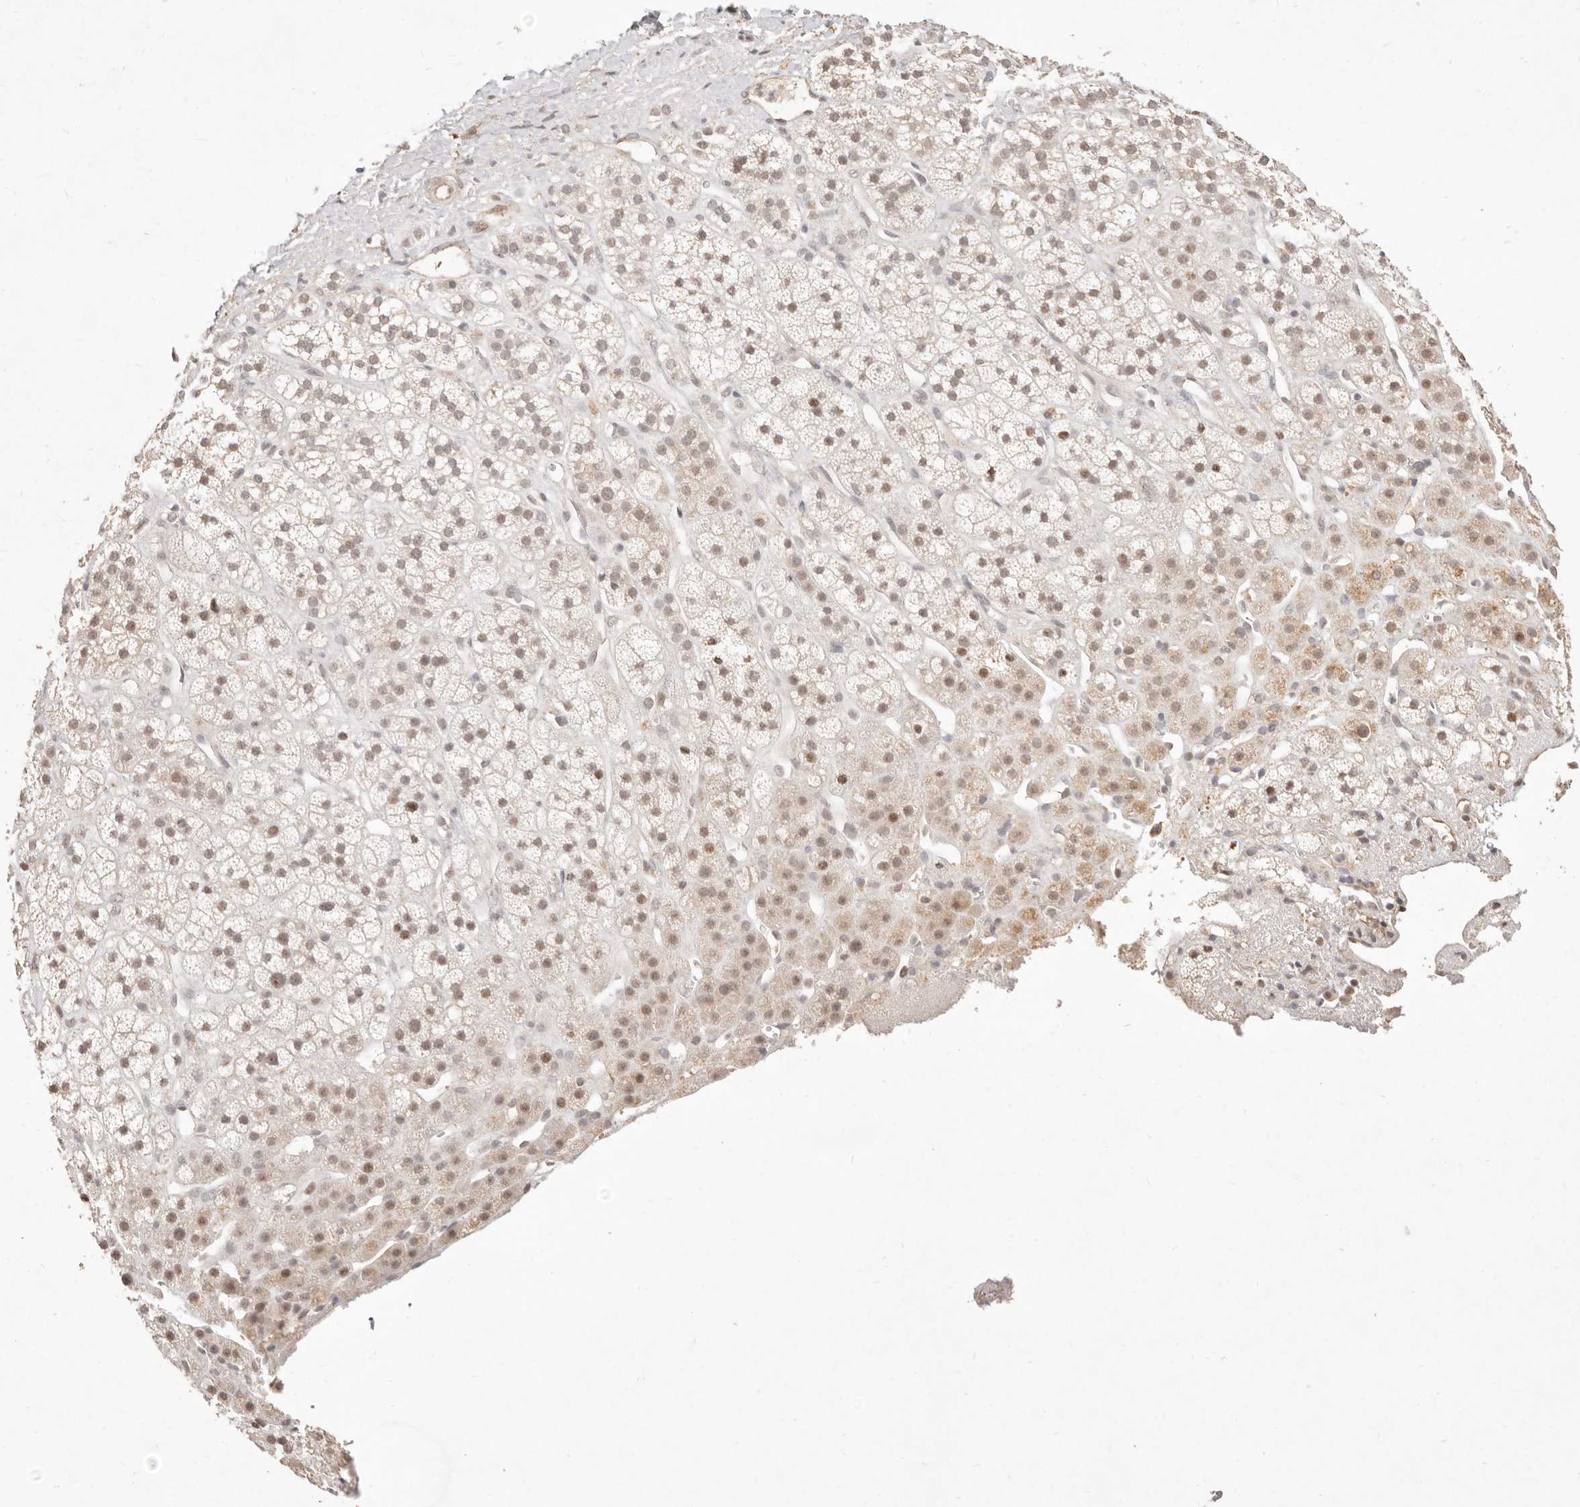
{"staining": {"intensity": "moderate", "quantity": ">75%", "location": "cytoplasmic/membranous,nuclear"}, "tissue": "adrenal gland", "cell_type": "Glandular cells", "image_type": "normal", "snomed": [{"axis": "morphology", "description": "Normal tissue, NOS"}, {"axis": "topography", "description": "Adrenal gland"}], "caption": "This photomicrograph reveals immunohistochemistry staining of benign adrenal gland, with medium moderate cytoplasmic/membranous,nuclear staining in about >75% of glandular cells.", "gene": "MEP1A", "patient": {"sex": "male", "age": 56}}